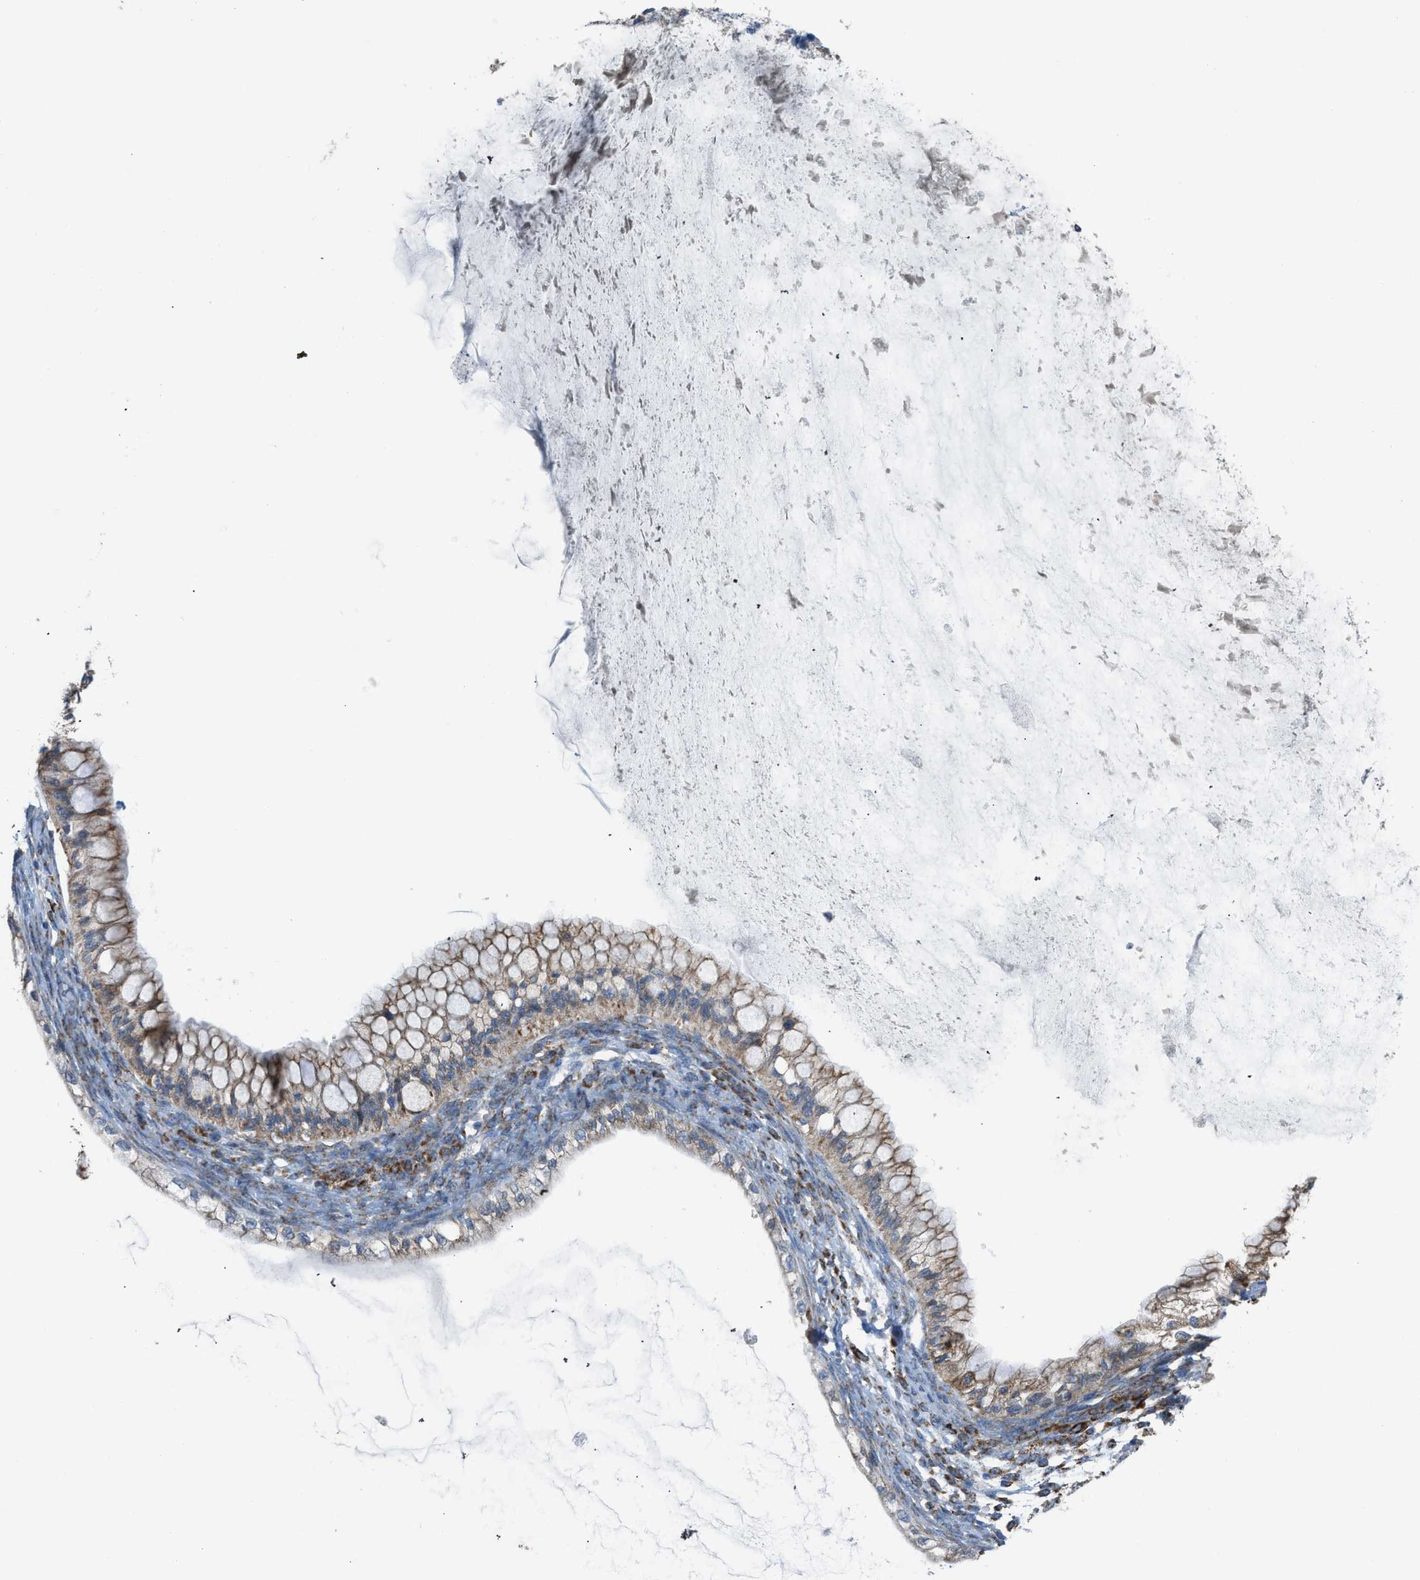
{"staining": {"intensity": "moderate", "quantity": ">75%", "location": "cytoplasmic/membranous"}, "tissue": "ovarian cancer", "cell_type": "Tumor cells", "image_type": "cancer", "snomed": [{"axis": "morphology", "description": "Cystadenocarcinoma, mucinous, NOS"}, {"axis": "topography", "description": "Ovary"}], "caption": "Protein staining by immunohistochemistry shows moderate cytoplasmic/membranous positivity in about >75% of tumor cells in ovarian cancer (mucinous cystadenocarcinoma).", "gene": "SMIM20", "patient": {"sex": "female", "age": 57}}